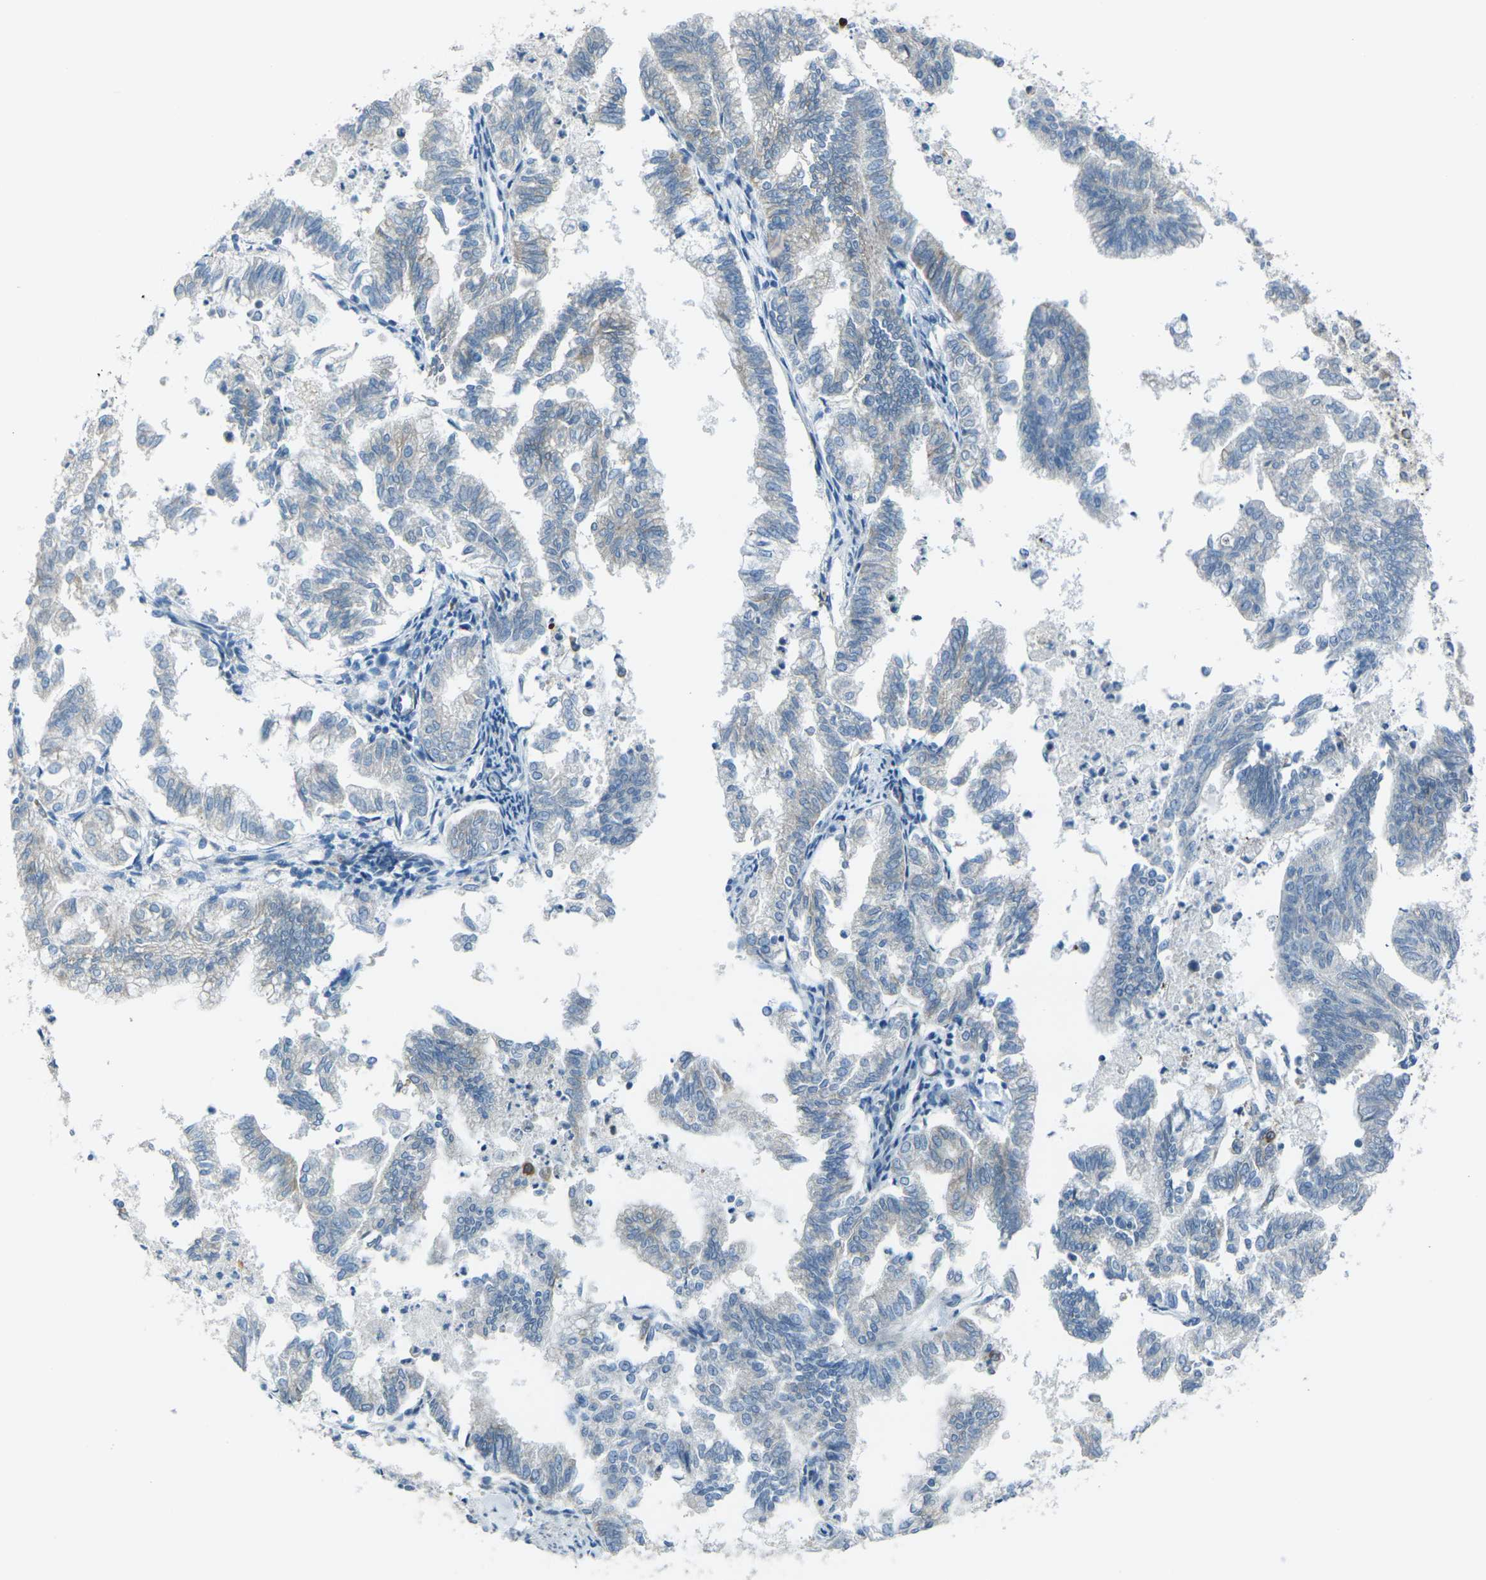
{"staining": {"intensity": "negative", "quantity": "none", "location": "none"}, "tissue": "endometrial cancer", "cell_type": "Tumor cells", "image_type": "cancer", "snomed": [{"axis": "morphology", "description": "Necrosis, NOS"}, {"axis": "morphology", "description": "Adenocarcinoma, NOS"}, {"axis": "topography", "description": "Endometrium"}], "caption": "This micrograph is of endometrial cancer (adenocarcinoma) stained with immunohistochemistry to label a protein in brown with the nuclei are counter-stained blue. There is no positivity in tumor cells. The staining was performed using DAB to visualize the protein expression in brown, while the nuclei were stained in blue with hematoxylin (Magnification: 20x).", "gene": "CELSR2", "patient": {"sex": "female", "age": 79}}